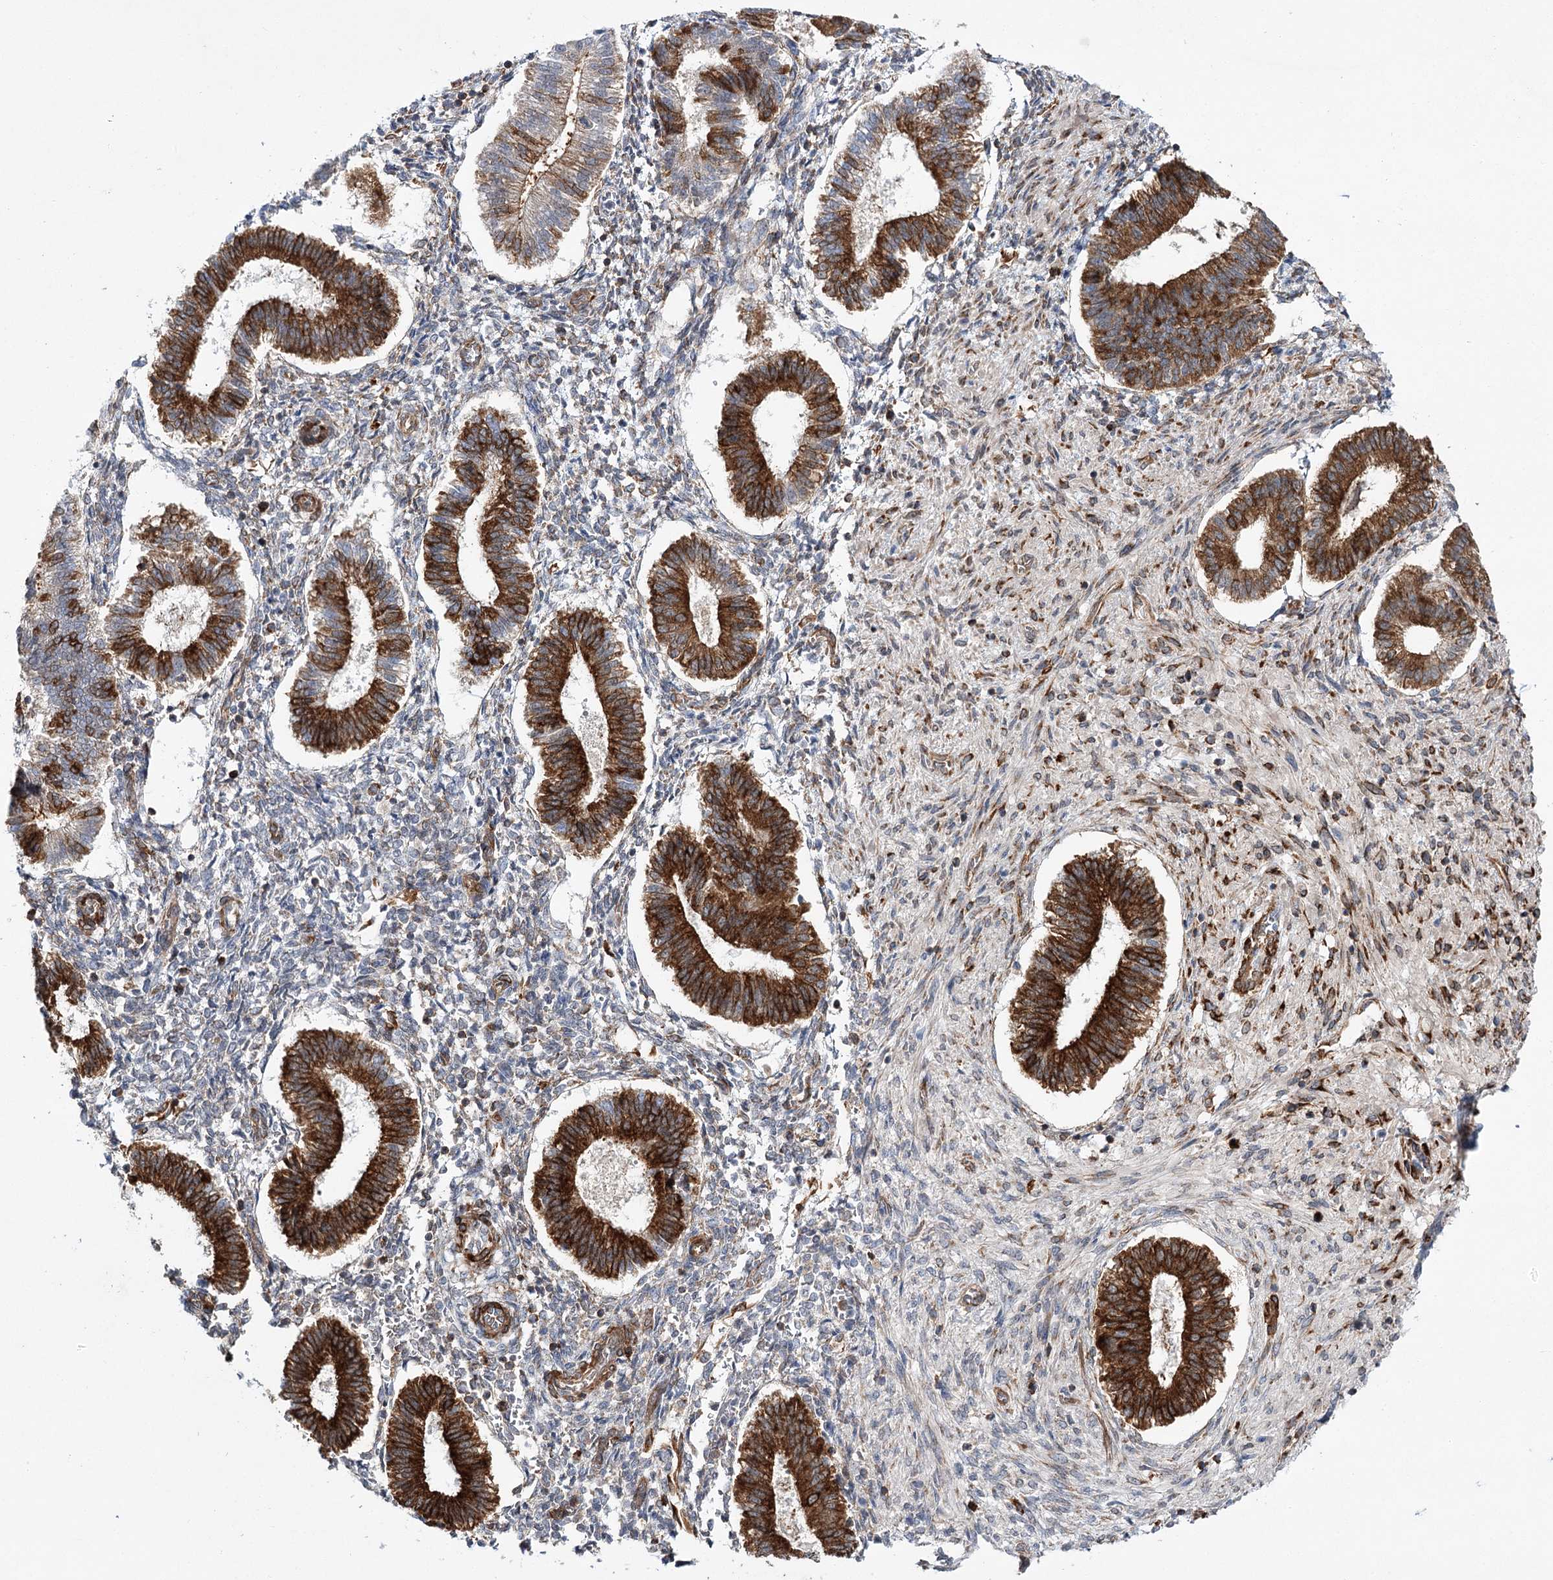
{"staining": {"intensity": "weak", "quantity": "25%-75%", "location": "cytoplasmic/membranous"}, "tissue": "endometrium", "cell_type": "Cells in endometrial stroma", "image_type": "normal", "snomed": [{"axis": "morphology", "description": "Normal tissue, NOS"}, {"axis": "topography", "description": "Endometrium"}], "caption": "This photomicrograph reveals IHC staining of normal human endometrium, with low weak cytoplasmic/membranous expression in approximately 25%-75% of cells in endometrial stroma.", "gene": "VWA2", "patient": {"sex": "female", "age": 25}}